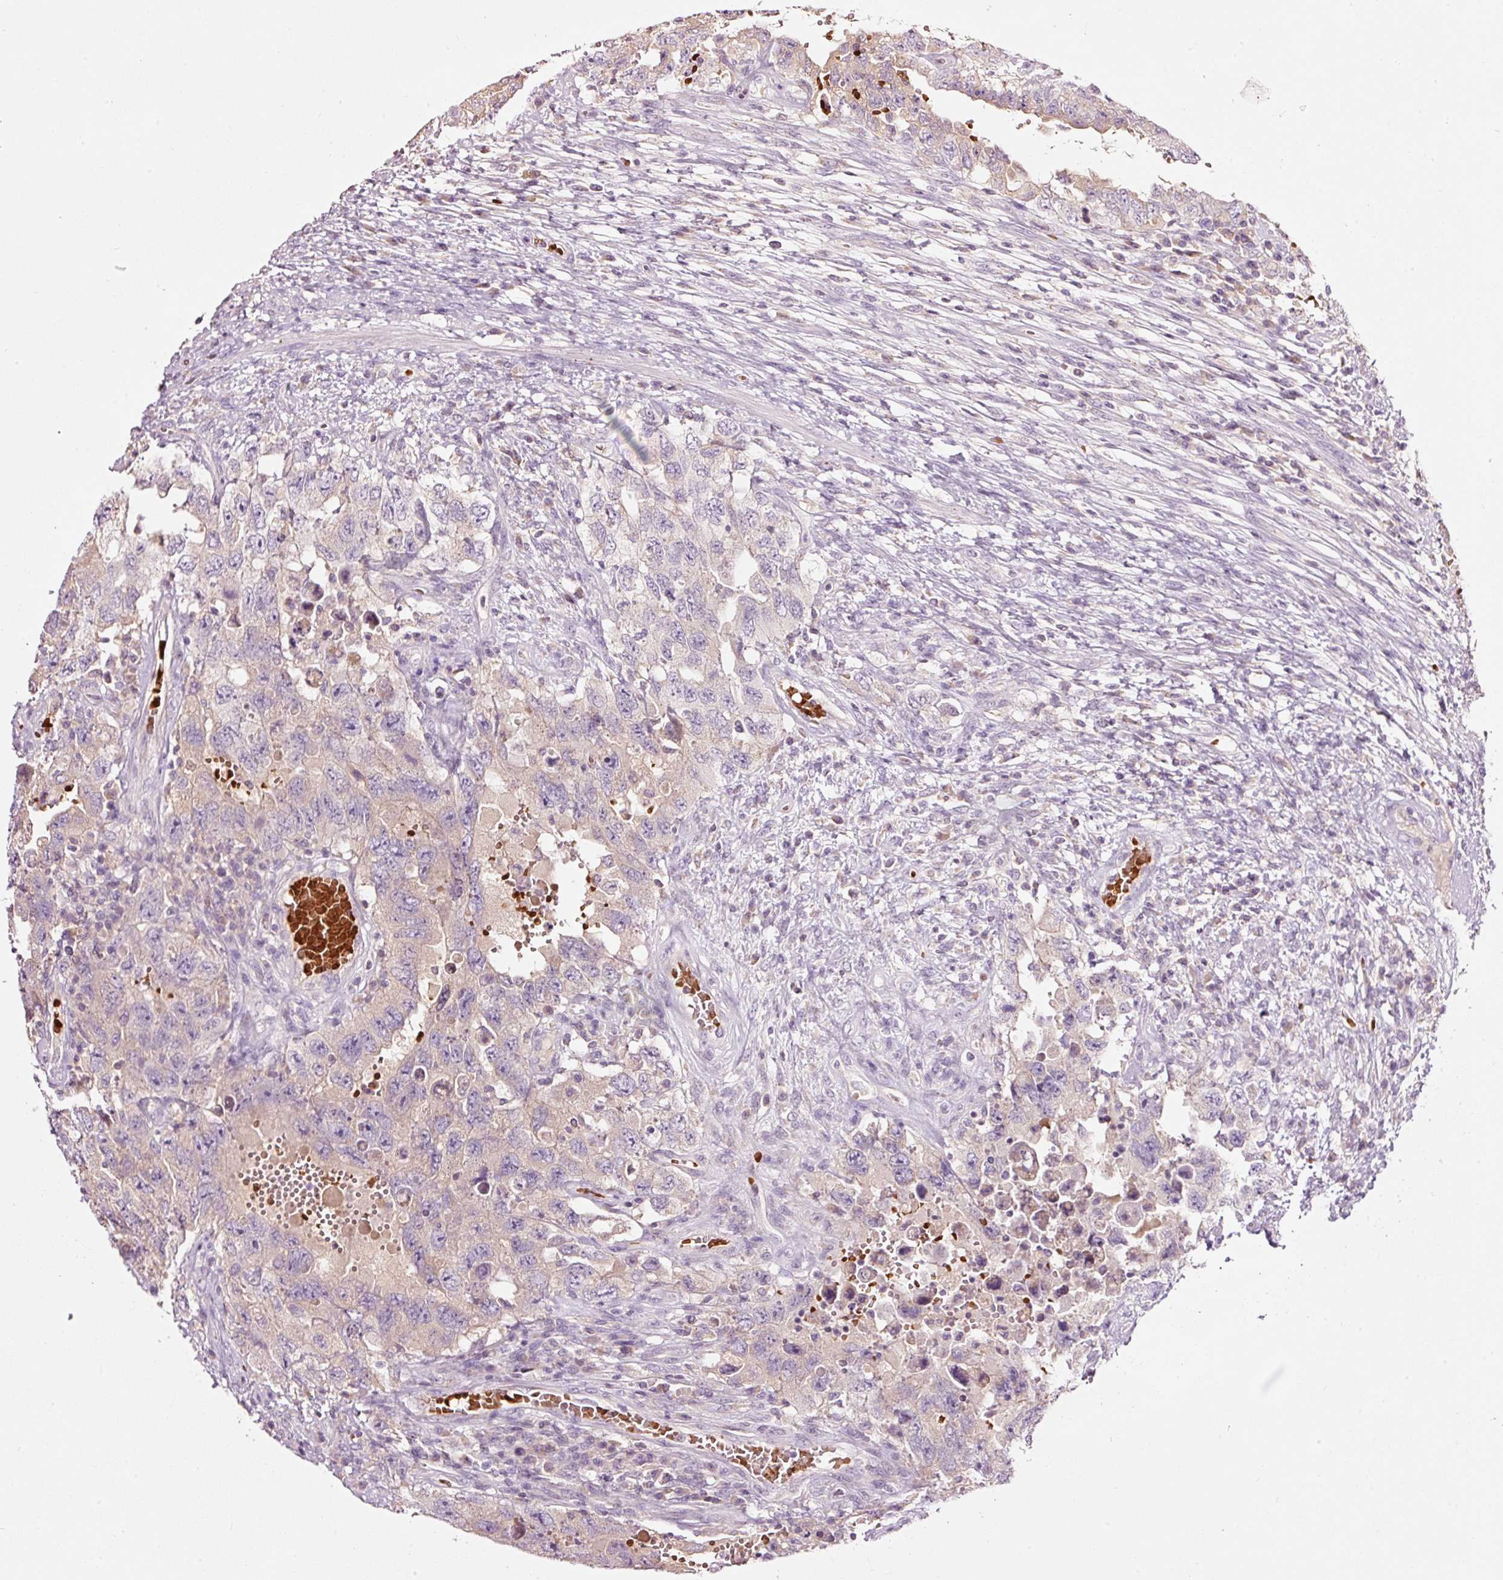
{"staining": {"intensity": "weak", "quantity": "<25%", "location": "cytoplasmic/membranous"}, "tissue": "testis cancer", "cell_type": "Tumor cells", "image_type": "cancer", "snomed": [{"axis": "morphology", "description": "Carcinoma, Embryonal, NOS"}, {"axis": "topography", "description": "Testis"}], "caption": "This photomicrograph is of testis cancer (embryonal carcinoma) stained with IHC to label a protein in brown with the nuclei are counter-stained blue. There is no staining in tumor cells.", "gene": "LDHAL6B", "patient": {"sex": "male", "age": 26}}